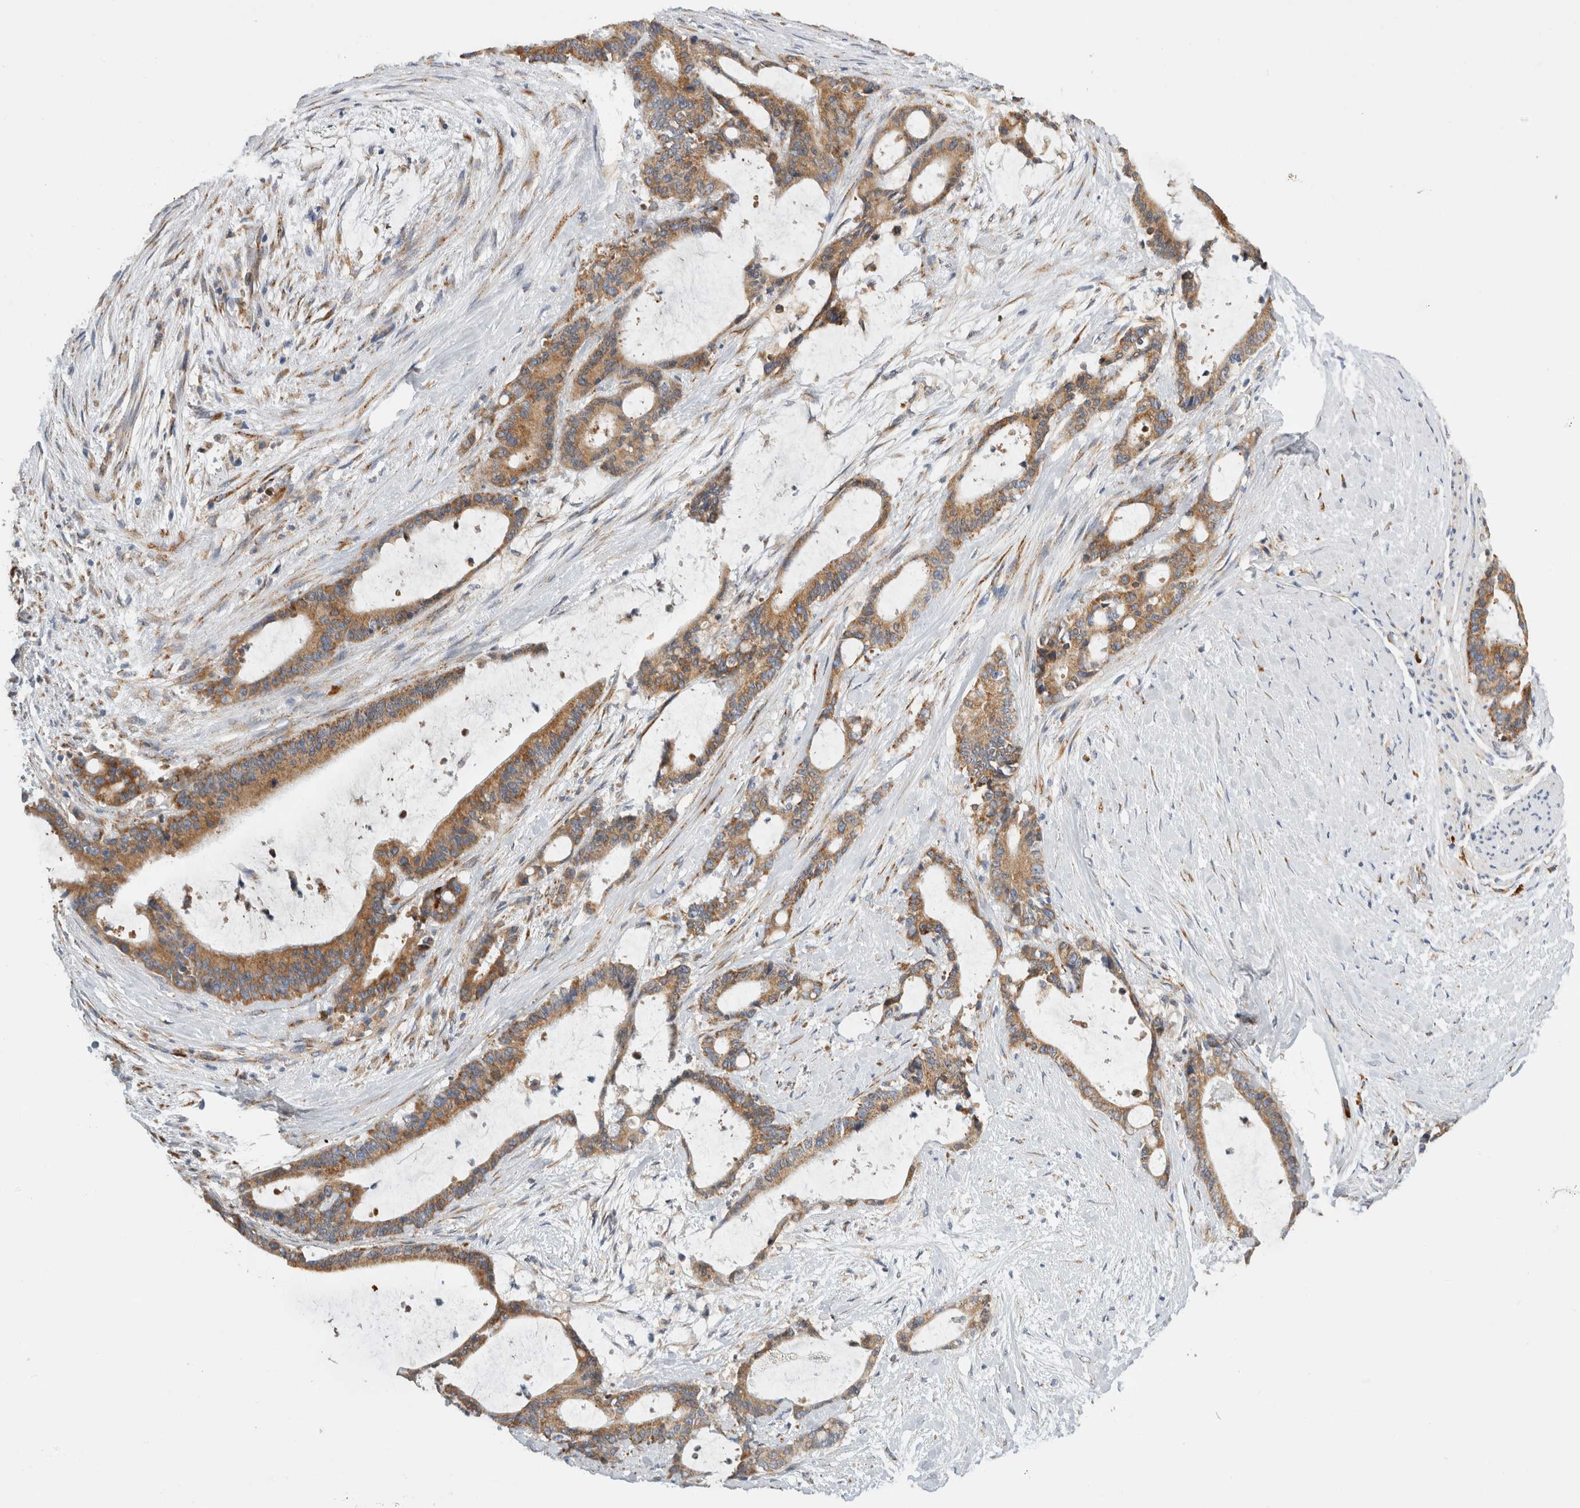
{"staining": {"intensity": "moderate", "quantity": ">75%", "location": "cytoplasmic/membranous"}, "tissue": "liver cancer", "cell_type": "Tumor cells", "image_type": "cancer", "snomed": [{"axis": "morphology", "description": "Cholangiocarcinoma"}, {"axis": "topography", "description": "Liver"}], "caption": "High-magnification brightfield microscopy of liver cholangiocarcinoma stained with DAB (3,3'-diaminobenzidine) (brown) and counterstained with hematoxylin (blue). tumor cells exhibit moderate cytoplasmic/membranous expression is present in approximately>75% of cells.", "gene": "RPN2", "patient": {"sex": "female", "age": 73}}